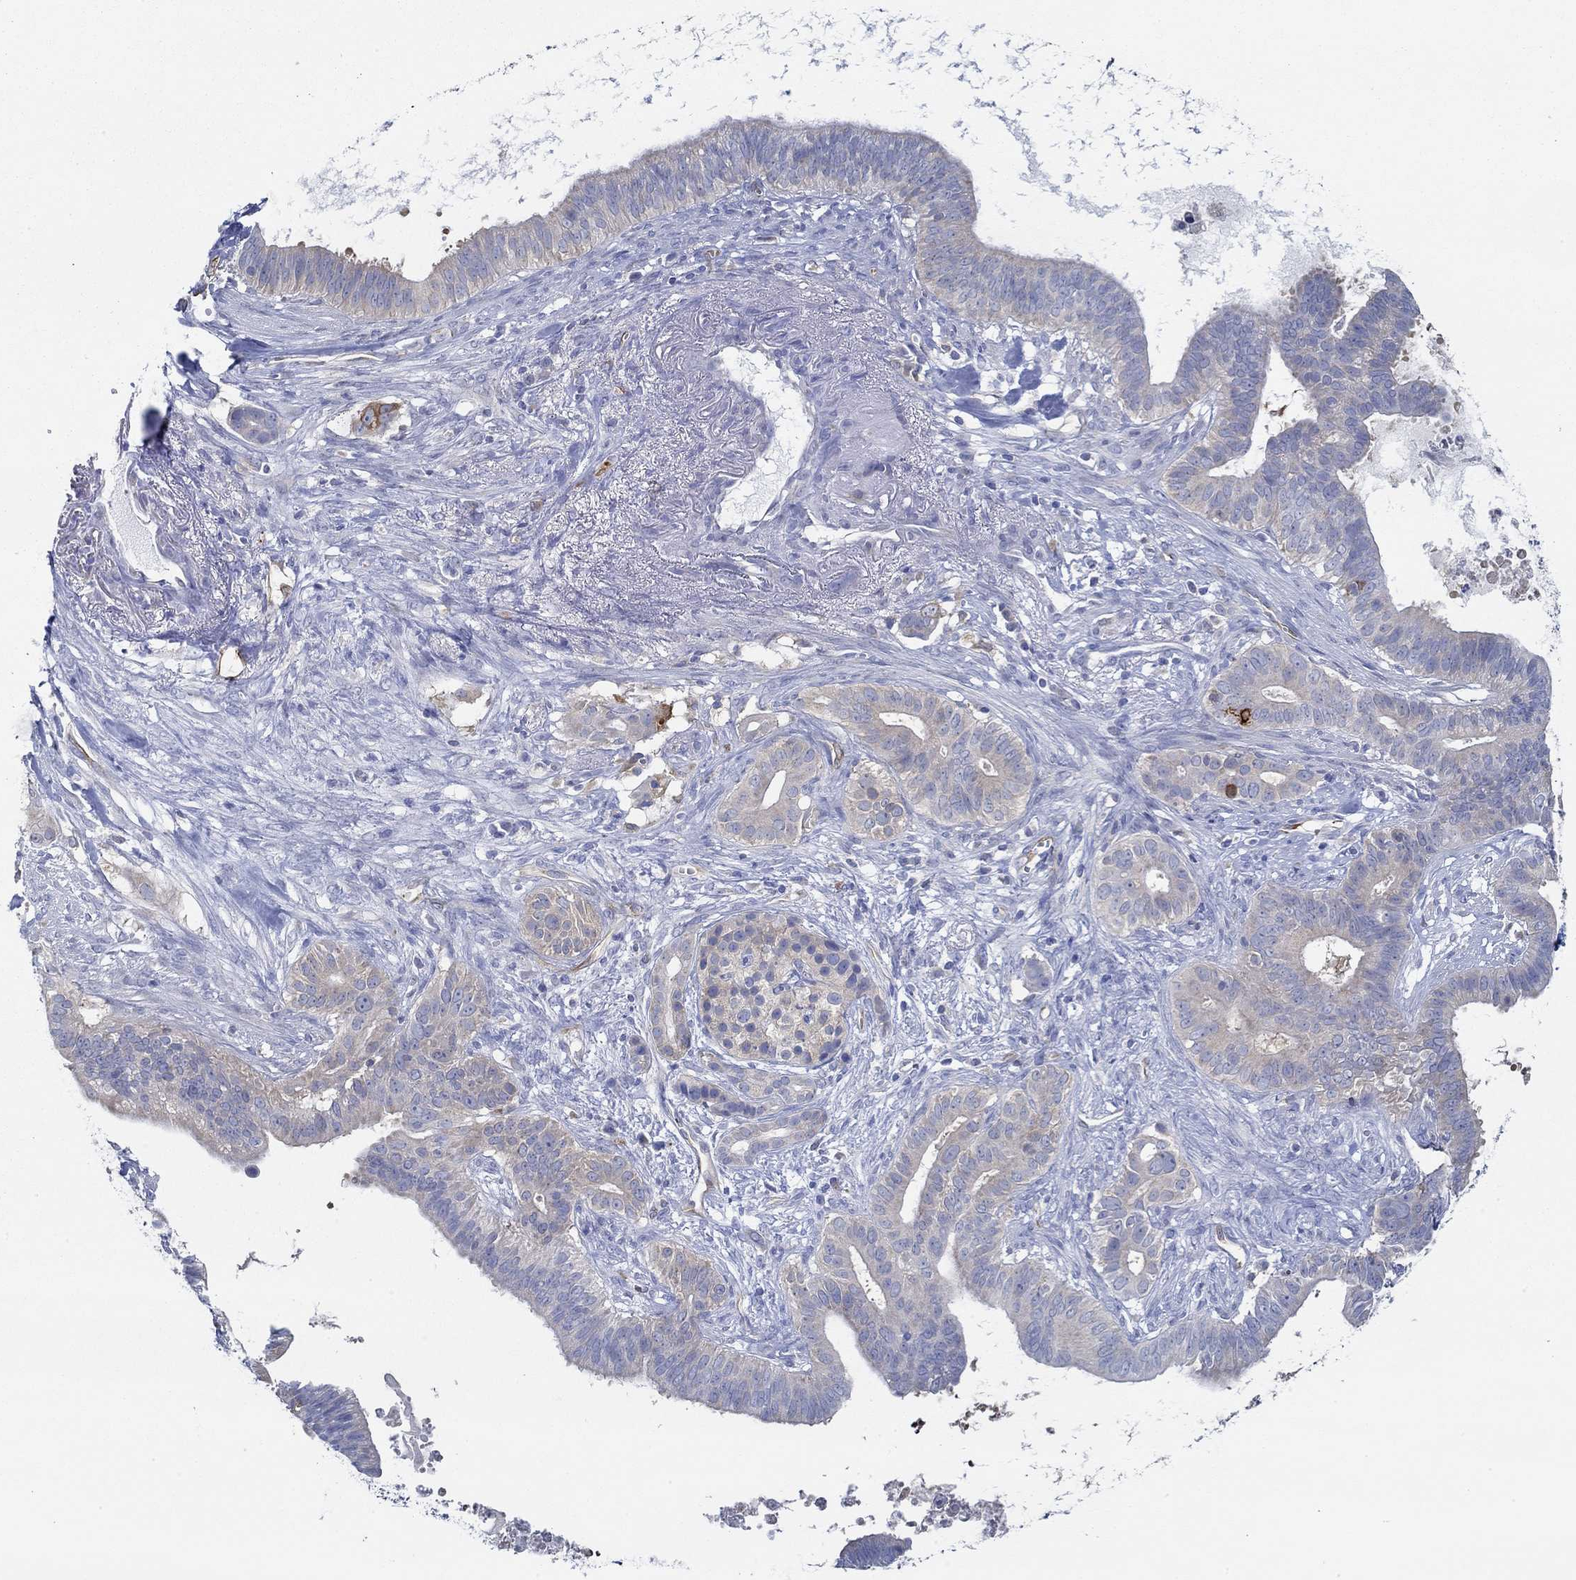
{"staining": {"intensity": "weak", "quantity": "<25%", "location": "cytoplasmic/membranous"}, "tissue": "pancreatic cancer", "cell_type": "Tumor cells", "image_type": "cancer", "snomed": [{"axis": "morphology", "description": "Adenocarcinoma, NOS"}, {"axis": "topography", "description": "Pancreas"}], "caption": "A histopathology image of pancreatic cancer stained for a protein reveals no brown staining in tumor cells.", "gene": "SLC27A3", "patient": {"sex": "male", "age": 61}}